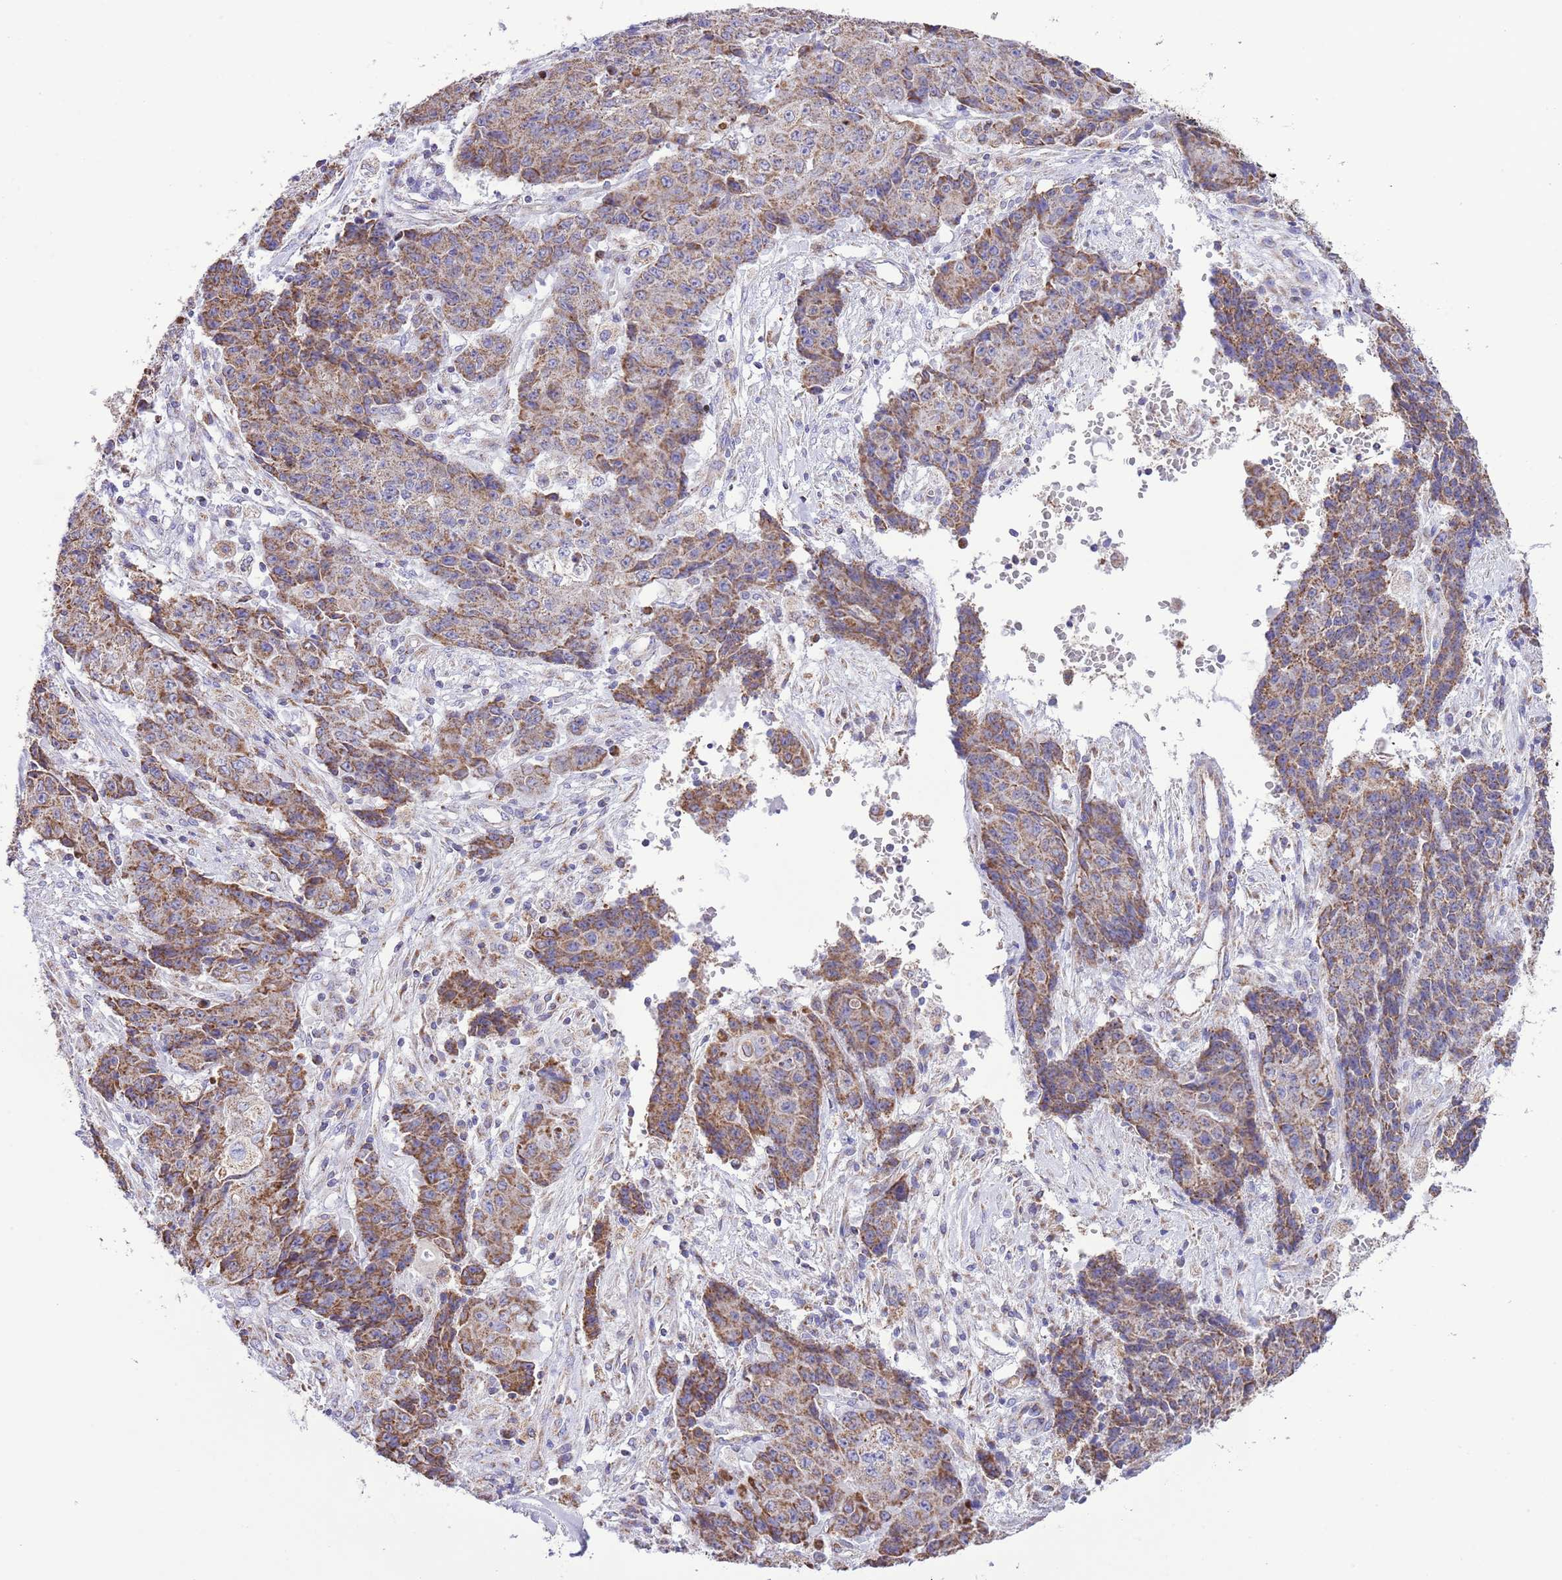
{"staining": {"intensity": "moderate", "quantity": ">75%", "location": "cytoplasmic/membranous"}, "tissue": "ovarian cancer", "cell_type": "Tumor cells", "image_type": "cancer", "snomed": [{"axis": "morphology", "description": "Carcinoma, endometroid"}, {"axis": "topography", "description": "Ovary"}], "caption": "A brown stain labels moderate cytoplasmic/membranous expression of a protein in ovarian endometroid carcinoma tumor cells.", "gene": "TEKTIP1", "patient": {"sex": "female", "age": 42}}